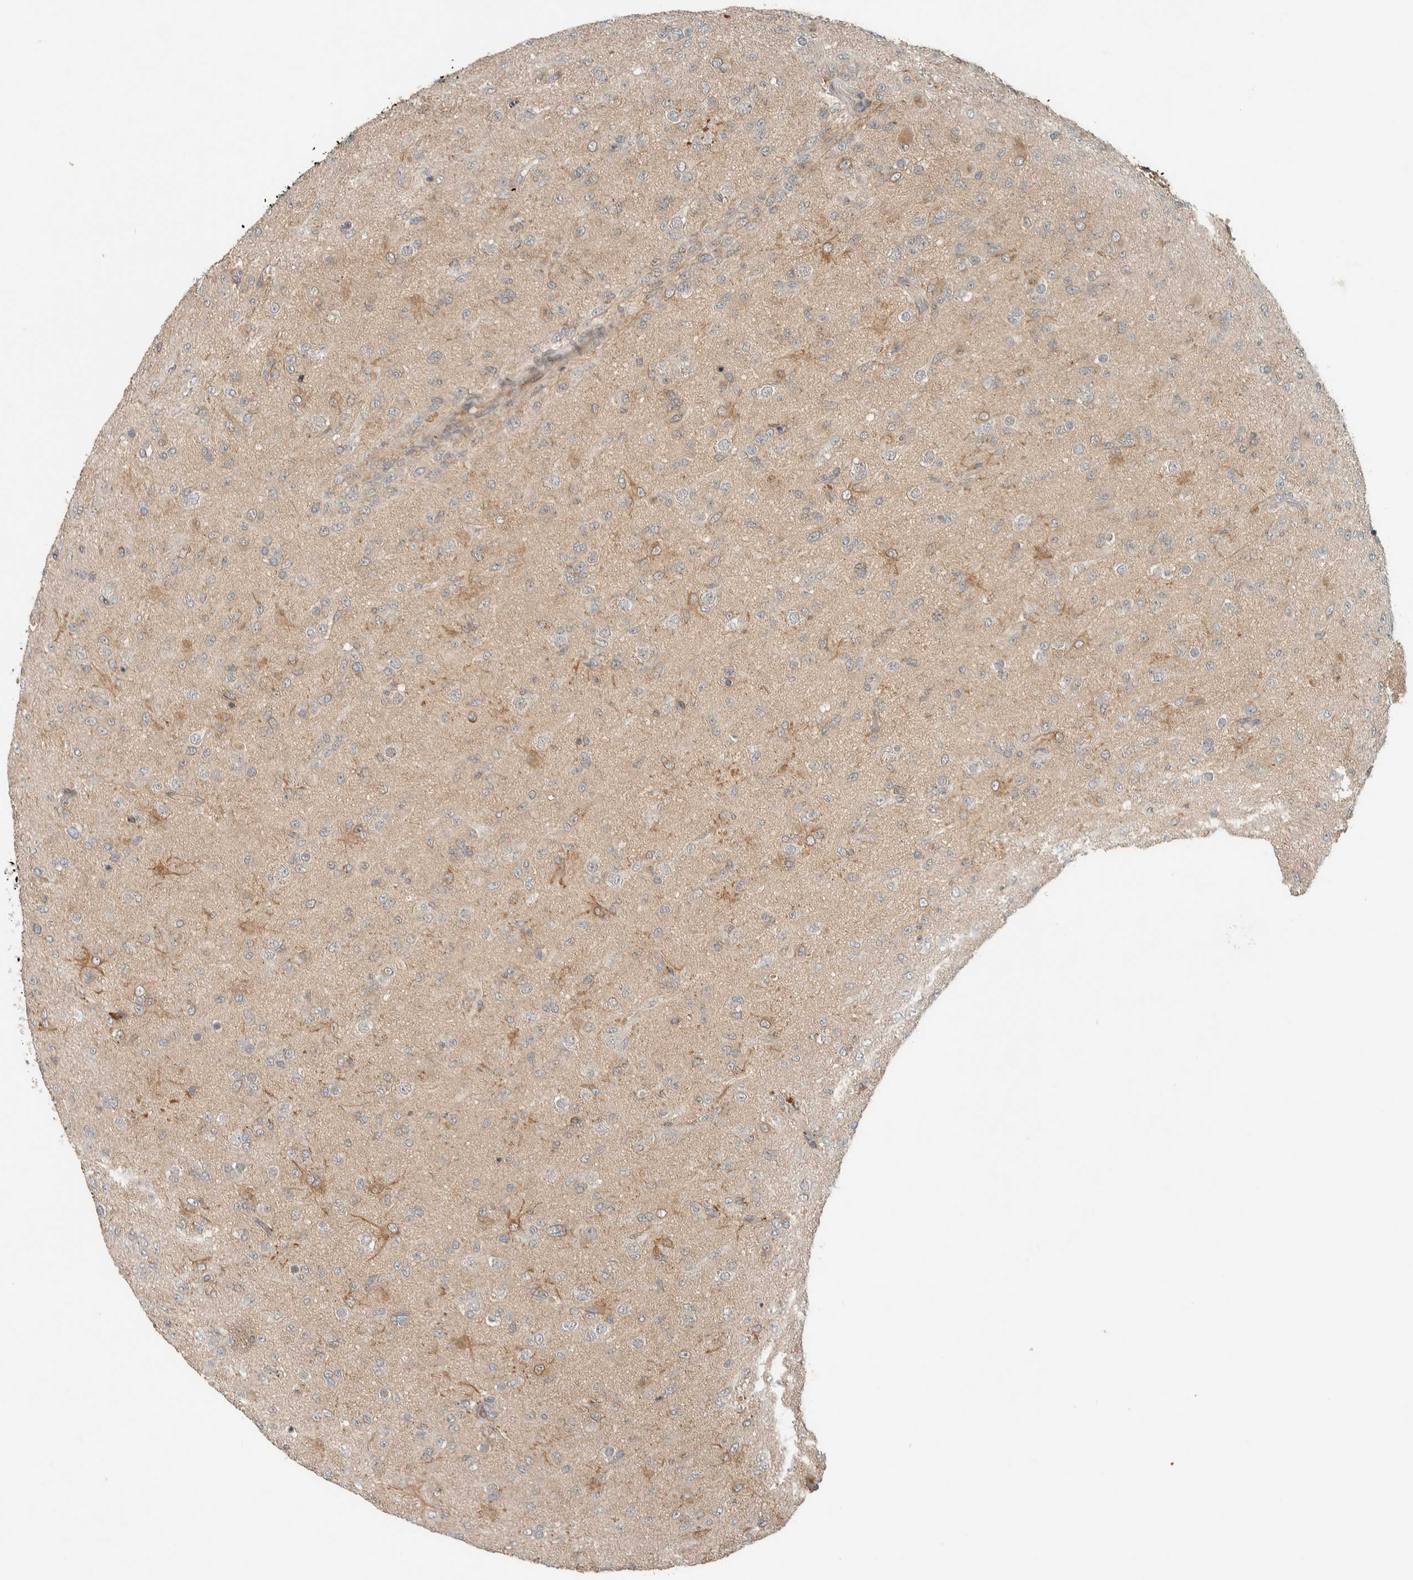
{"staining": {"intensity": "weak", "quantity": "25%-75%", "location": "cytoplasmic/membranous"}, "tissue": "glioma", "cell_type": "Tumor cells", "image_type": "cancer", "snomed": [{"axis": "morphology", "description": "Glioma, malignant, Low grade"}, {"axis": "topography", "description": "Brain"}], "caption": "An IHC histopathology image of tumor tissue is shown. Protein staining in brown shows weak cytoplasmic/membranous positivity in malignant glioma (low-grade) within tumor cells. (Stains: DAB (3,3'-diaminobenzidine) in brown, nuclei in blue, Microscopy: brightfield microscopy at high magnification).", "gene": "CTBP2", "patient": {"sex": "male", "age": 65}}